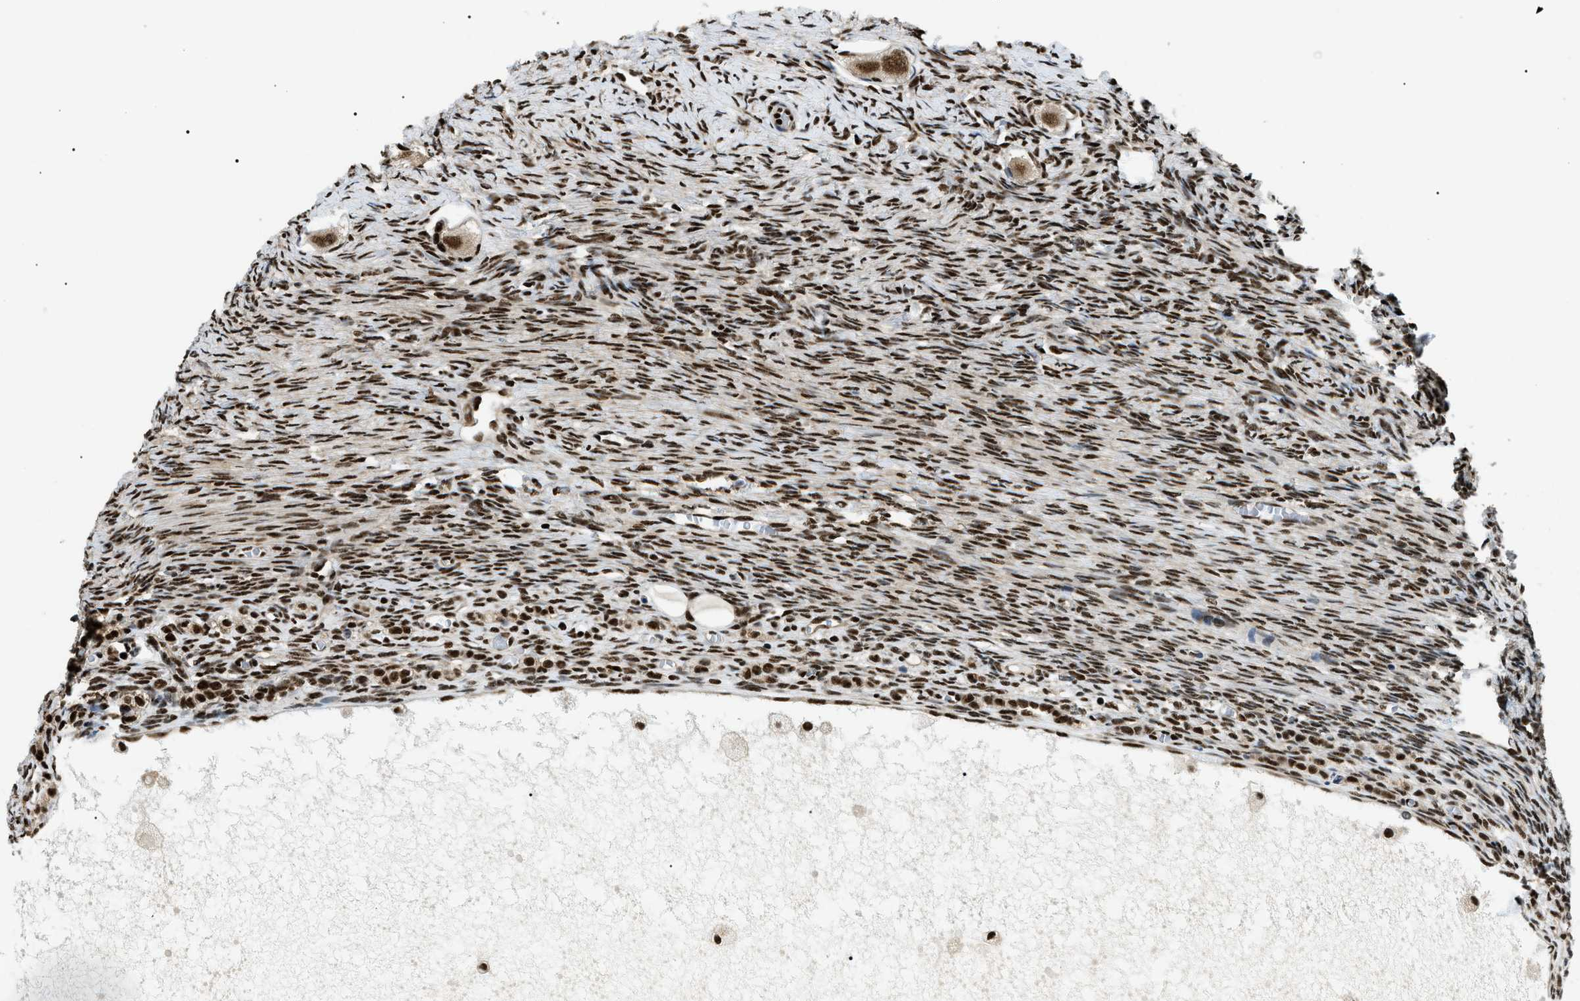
{"staining": {"intensity": "strong", "quantity": ">75%", "location": "nuclear"}, "tissue": "ovary", "cell_type": "Follicle cells", "image_type": "normal", "snomed": [{"axis": "morphology", "description": "Normal tissue, NOS"}, {"axis": "topography", "description": "Ovary"}], "caption": "Immunohistochemistry (IHC) of unremarkable human ovary exhibits high levels of strong nuclear expression in about >75% of follicle cells.", "gene": "CWC25", "patient": {"sex": "female", "age": 27}}